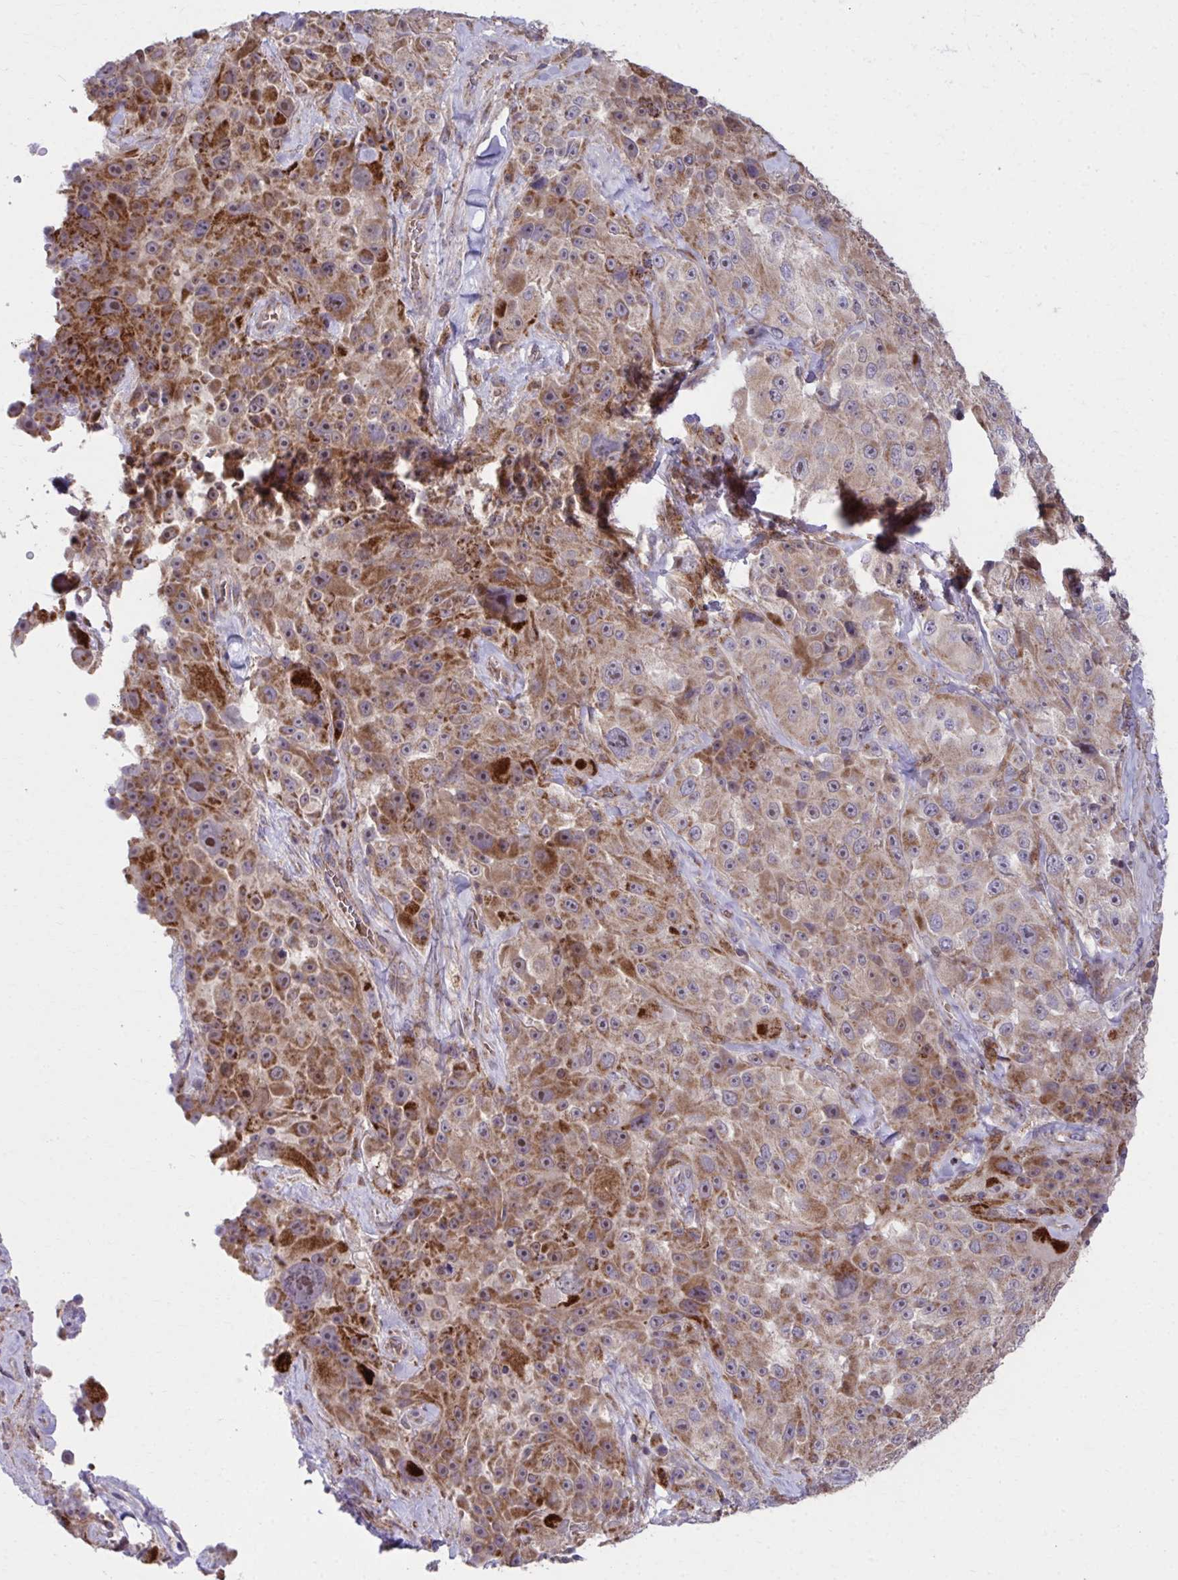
{"staining": {"intensity": "strong", "quantity": ">75%", "location": "cytoplasmic/membranous"}, "tissue": "melanoma", "cell_type": "Tumor cells", "image_type": "cancer", "snomed": [{"axis": "morphology", "description": "Malignant melanoma, Metastatic site"}, {"axis": "topography", "description": "Lymph node"}], "caption": "This is an image of IHC staining of malignant melanoma (metastatic site), which shows strong expression in the cytoplasmic/membranous of tumor cells.", "gene": "C16orf54", "patient": {"sex": "male", "age": 62}}